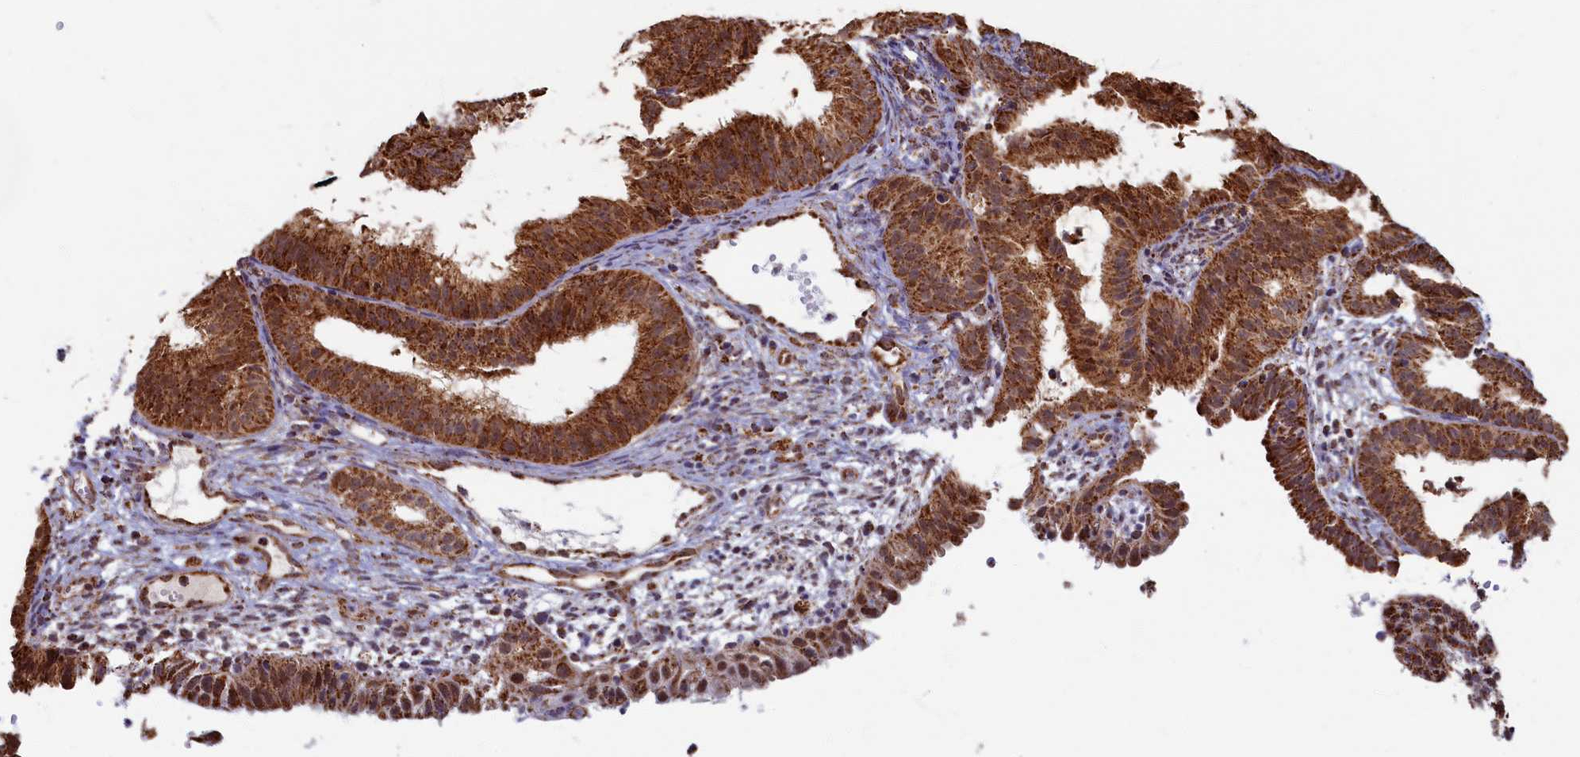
{"staining": {"intensity": "strong", "quantity": ">75%", "location": "cytoplasmic/membranous"}, "tissue": "endometrial cancer", "cell_type": "Tumor cells", "image_type": "cancer", "snomed": [{"axis": "morphology", "description": "Adenocarcinoma, NOS"}, {"axis": "topography", "description": "Endometrium"}], "caption": "This histopathology image exhibits immunohistochemistry staining of adenocarcinoma (endometrial), with high strong cytoplasmic/membranous positivity in about >75% of tumor cells.", "gene": "SPR", "patient": {"sex": "female", "age": 51}}